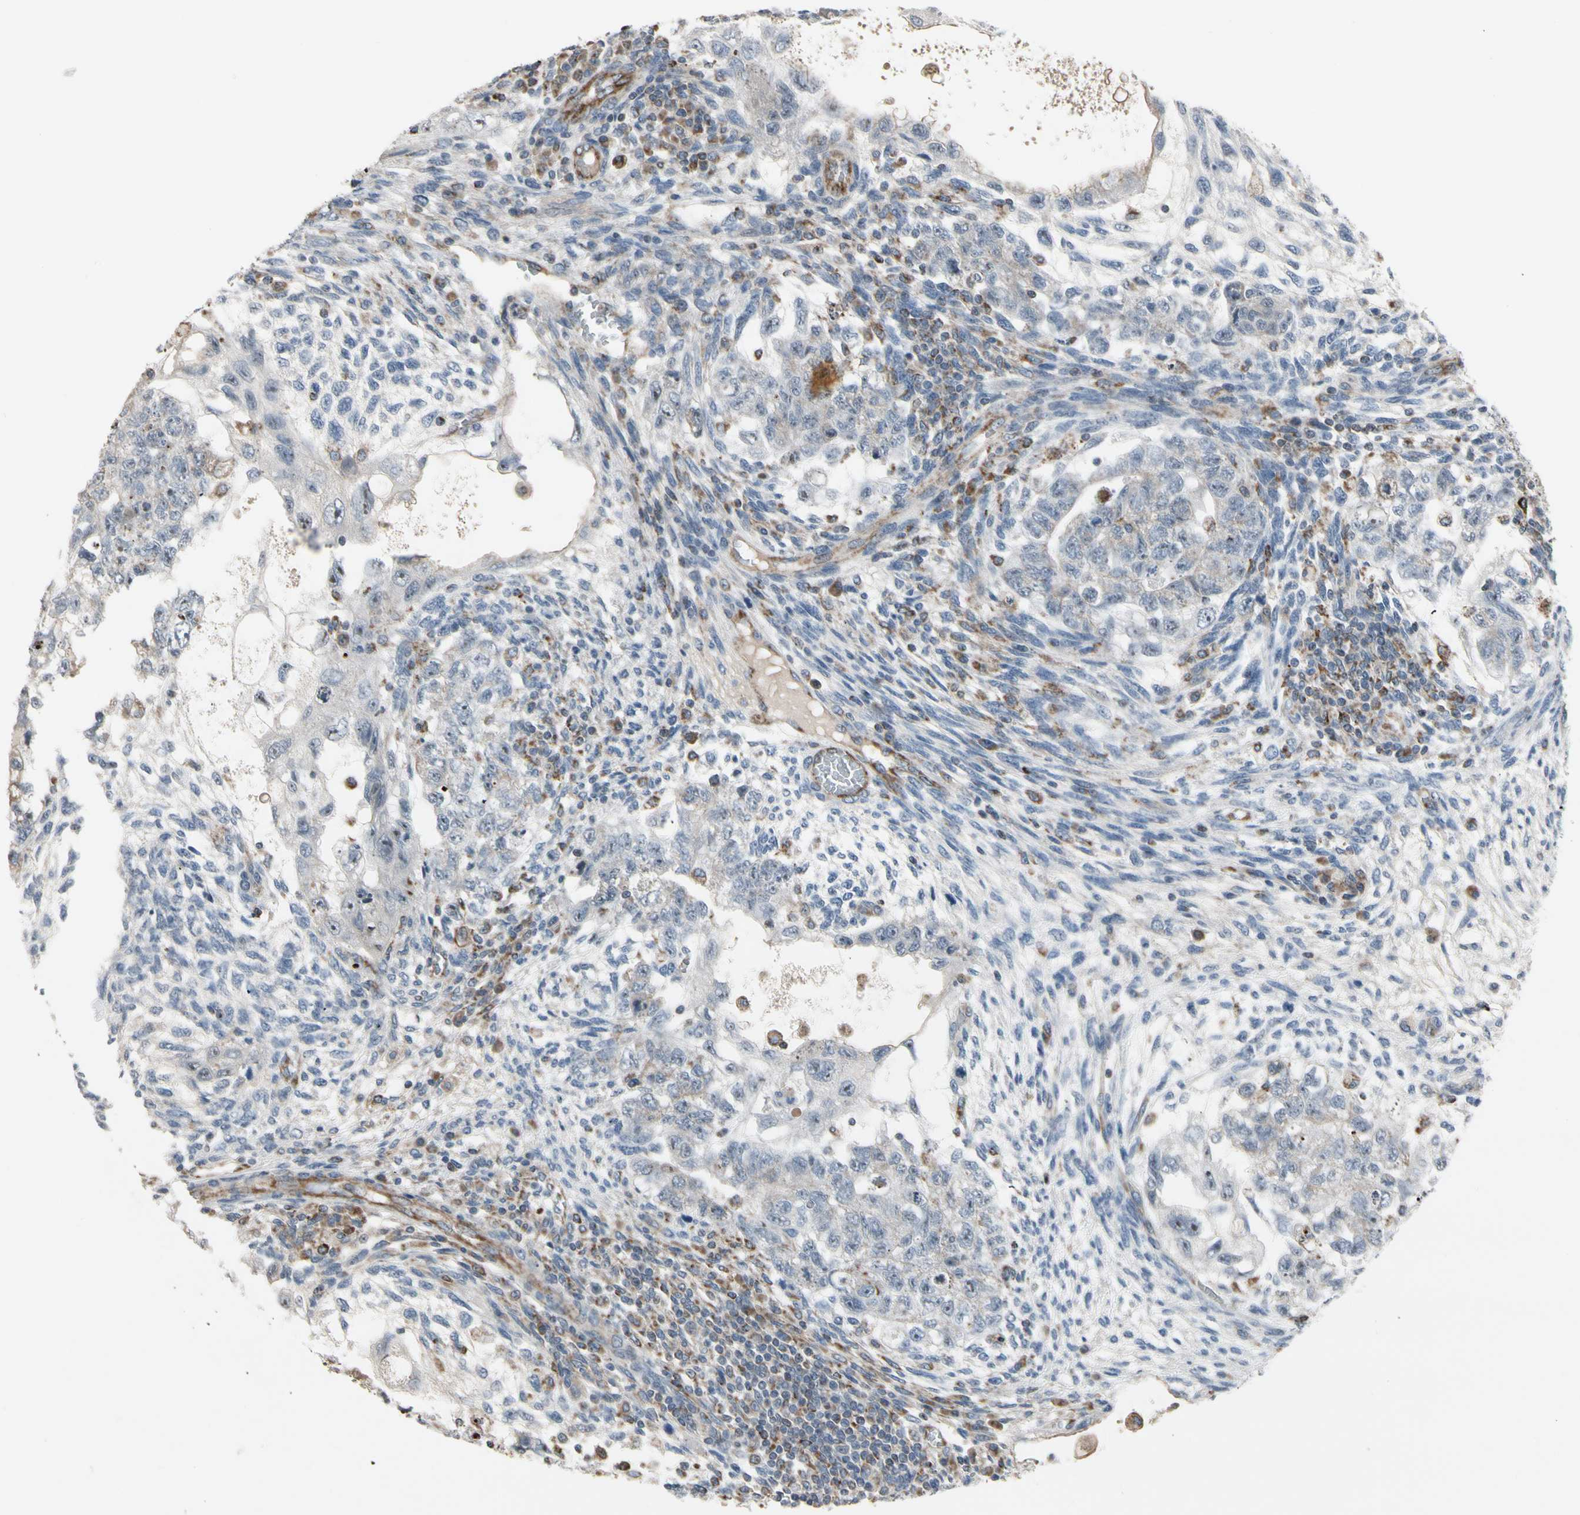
{"staining": {"intensity": "weak", "quantity": ">75%", "location": "cytoplasmic/membranous"}, "tissue": "testis cancer", "cell_type": "Tumor cells", "image_type": "cancer", "snomed": [{"axis": "morphology", "description": "Normal tissue, NOS"}, {"axis": "morphology", "description": "Carcinoma, Embryonal, NOS"}, {"axis": "topography", "description": "Testis"}], "caption": "Protein staining of testis embryonal carcinoma tissue shows weak cytoplasmic/membranous positivity in about >75% of tumor cells.", "gene": "CPT1A", "patient": {"sex": "male", "age": 36}}